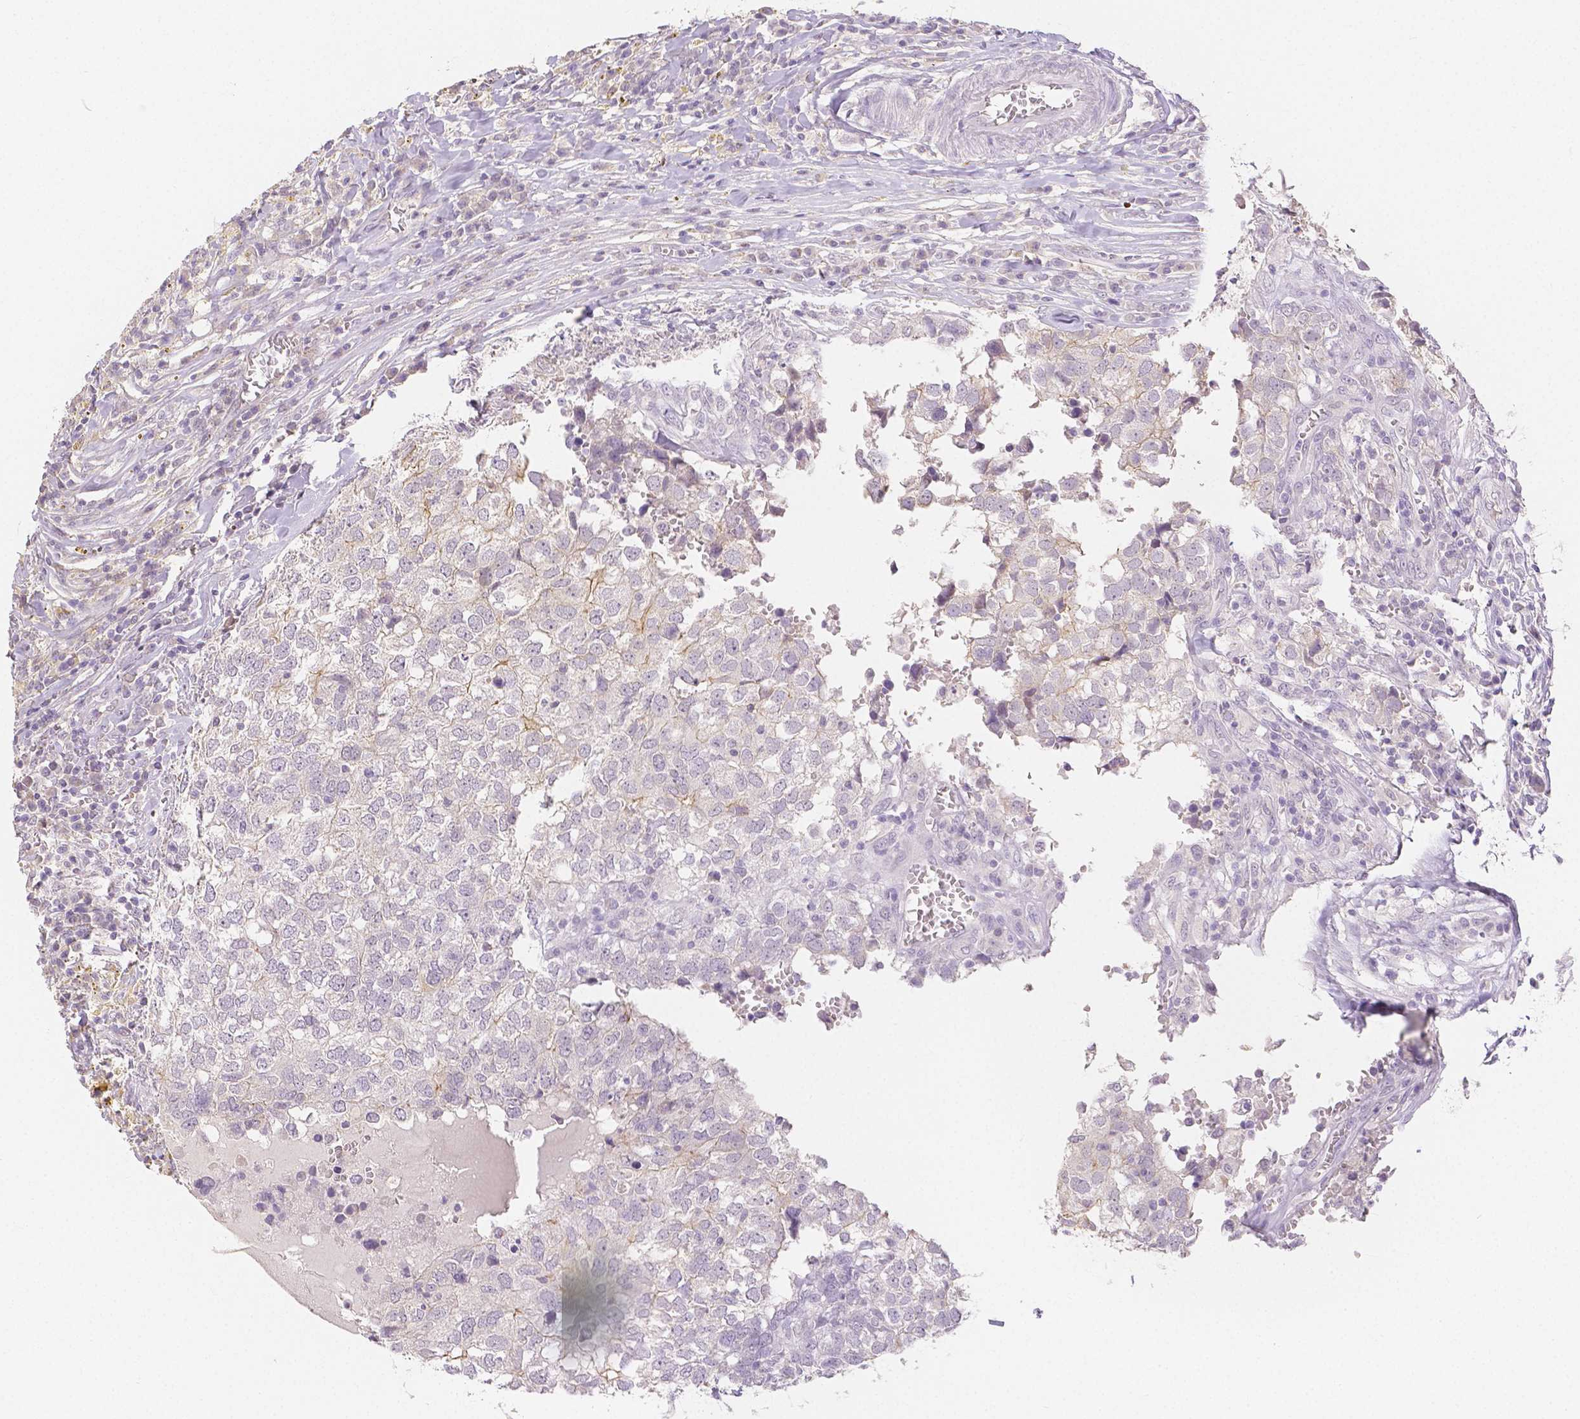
{"staining": {"intensity": "negative", "quantity": "none", "location": "none"}, "tissue": "breast cancer", "cell_type": "Tumor cells", "image_type": "cancer", "snomed": [{"axis": "morphology", "description": "Duct carcinoma"}, {"axis": "topography", "description": "Breast"}], "caption": "Invasive ductal carcinoma (breast) was stained to show a protein in brown. There is no significant positivity in tumor cells.", "gene": "OCLN", "patient": {"sex": "female", "age": 30}}